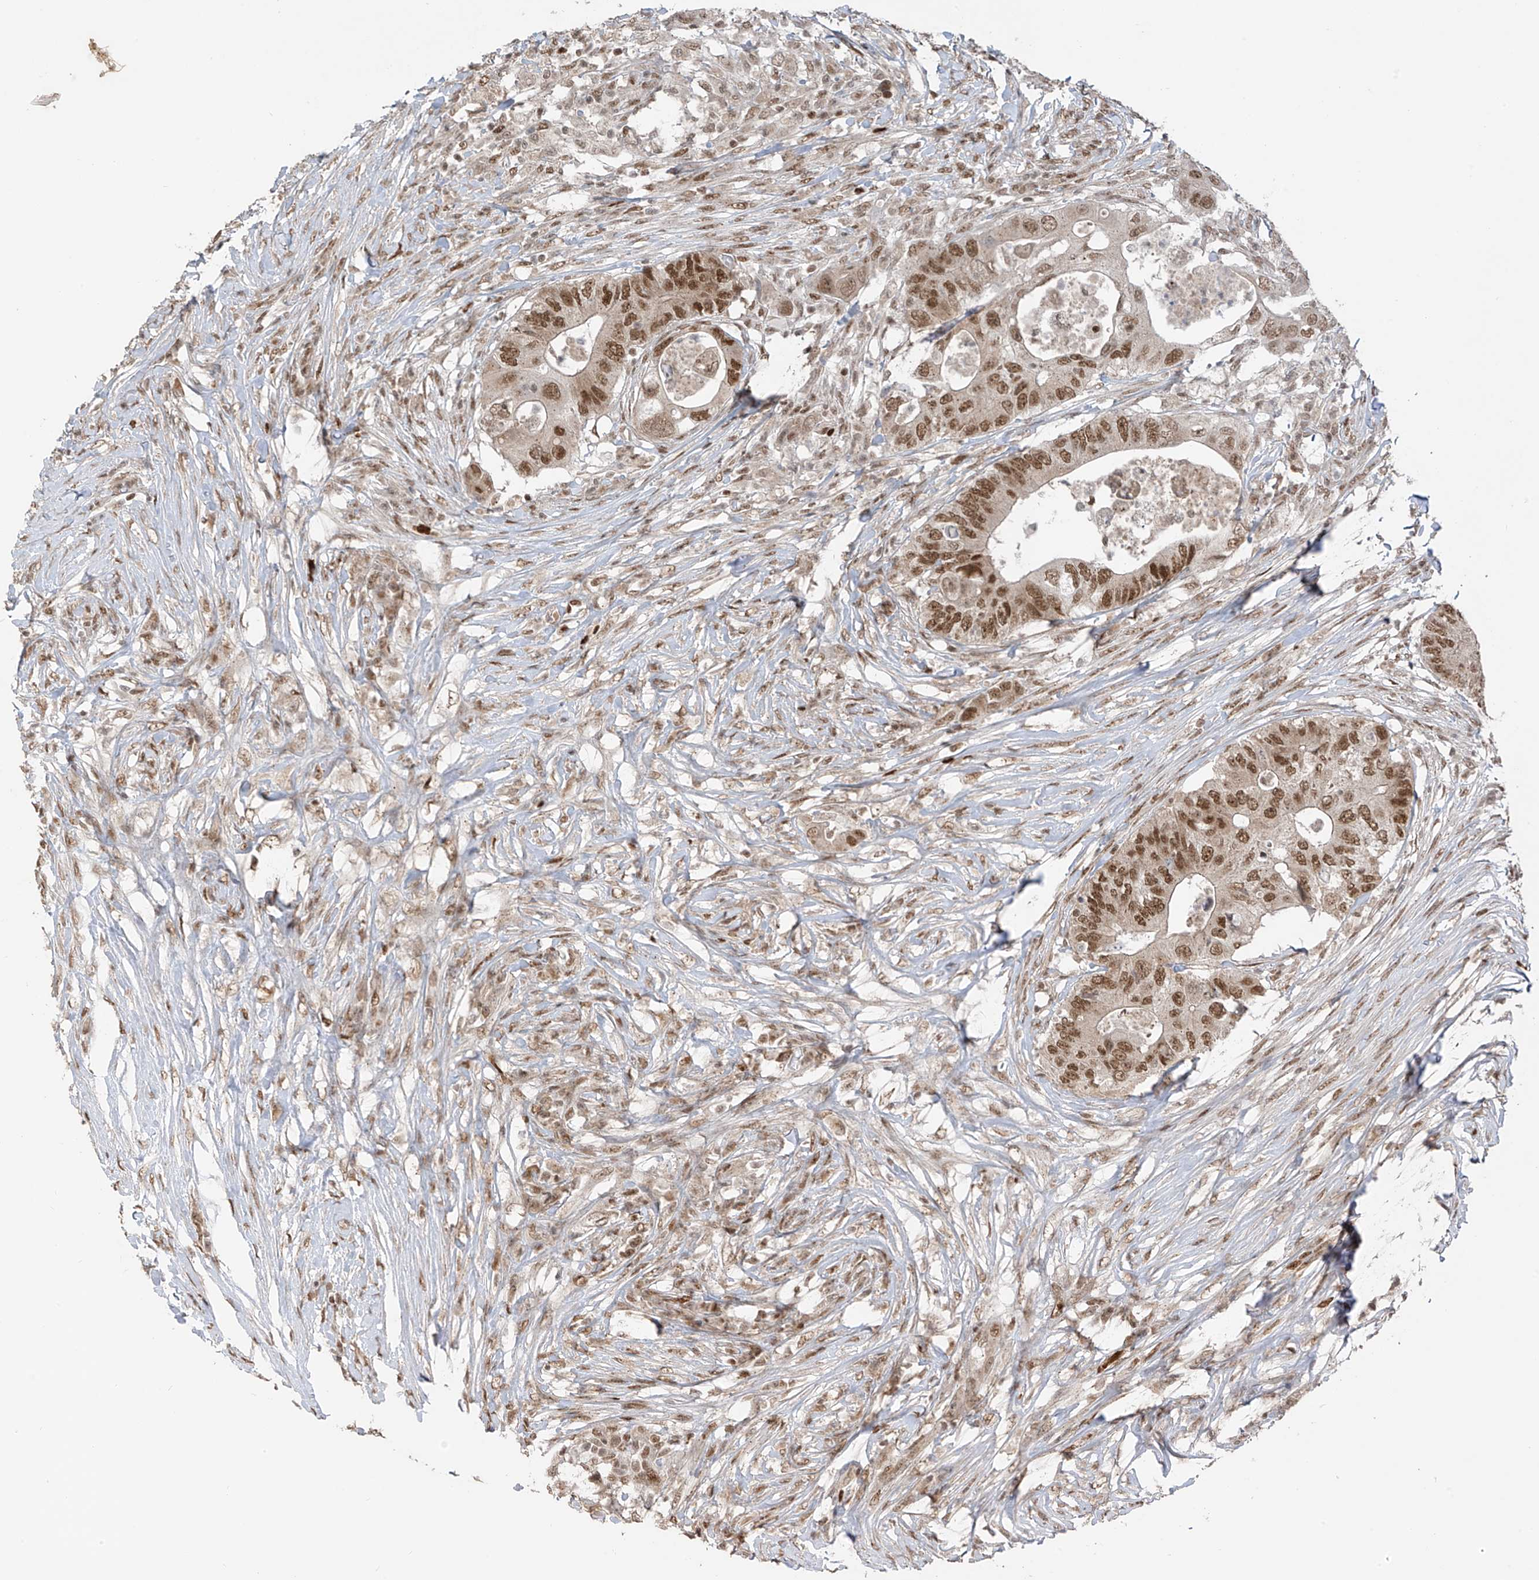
{"staining": {"intensity": "strong", "quantity": ">75%", "location": "nuclear"}, "tissue": "colorectal cancer", "cell_type": "Tumor cells", "image_type": "cancer", "snomed": [{"axis": "morphology", "description": "Adenocarcinoma, NOS"}, {"axis": "topography", "description": "Colon"}], "caption": "This photomicrograph exhibits IHC staining of human colorectal adenocarcinoma, with high strong nuclear staining in about >75% of tumor cells.", "gene": "ARHGEF3", "patient": {"sex": "male", "age": 71}}